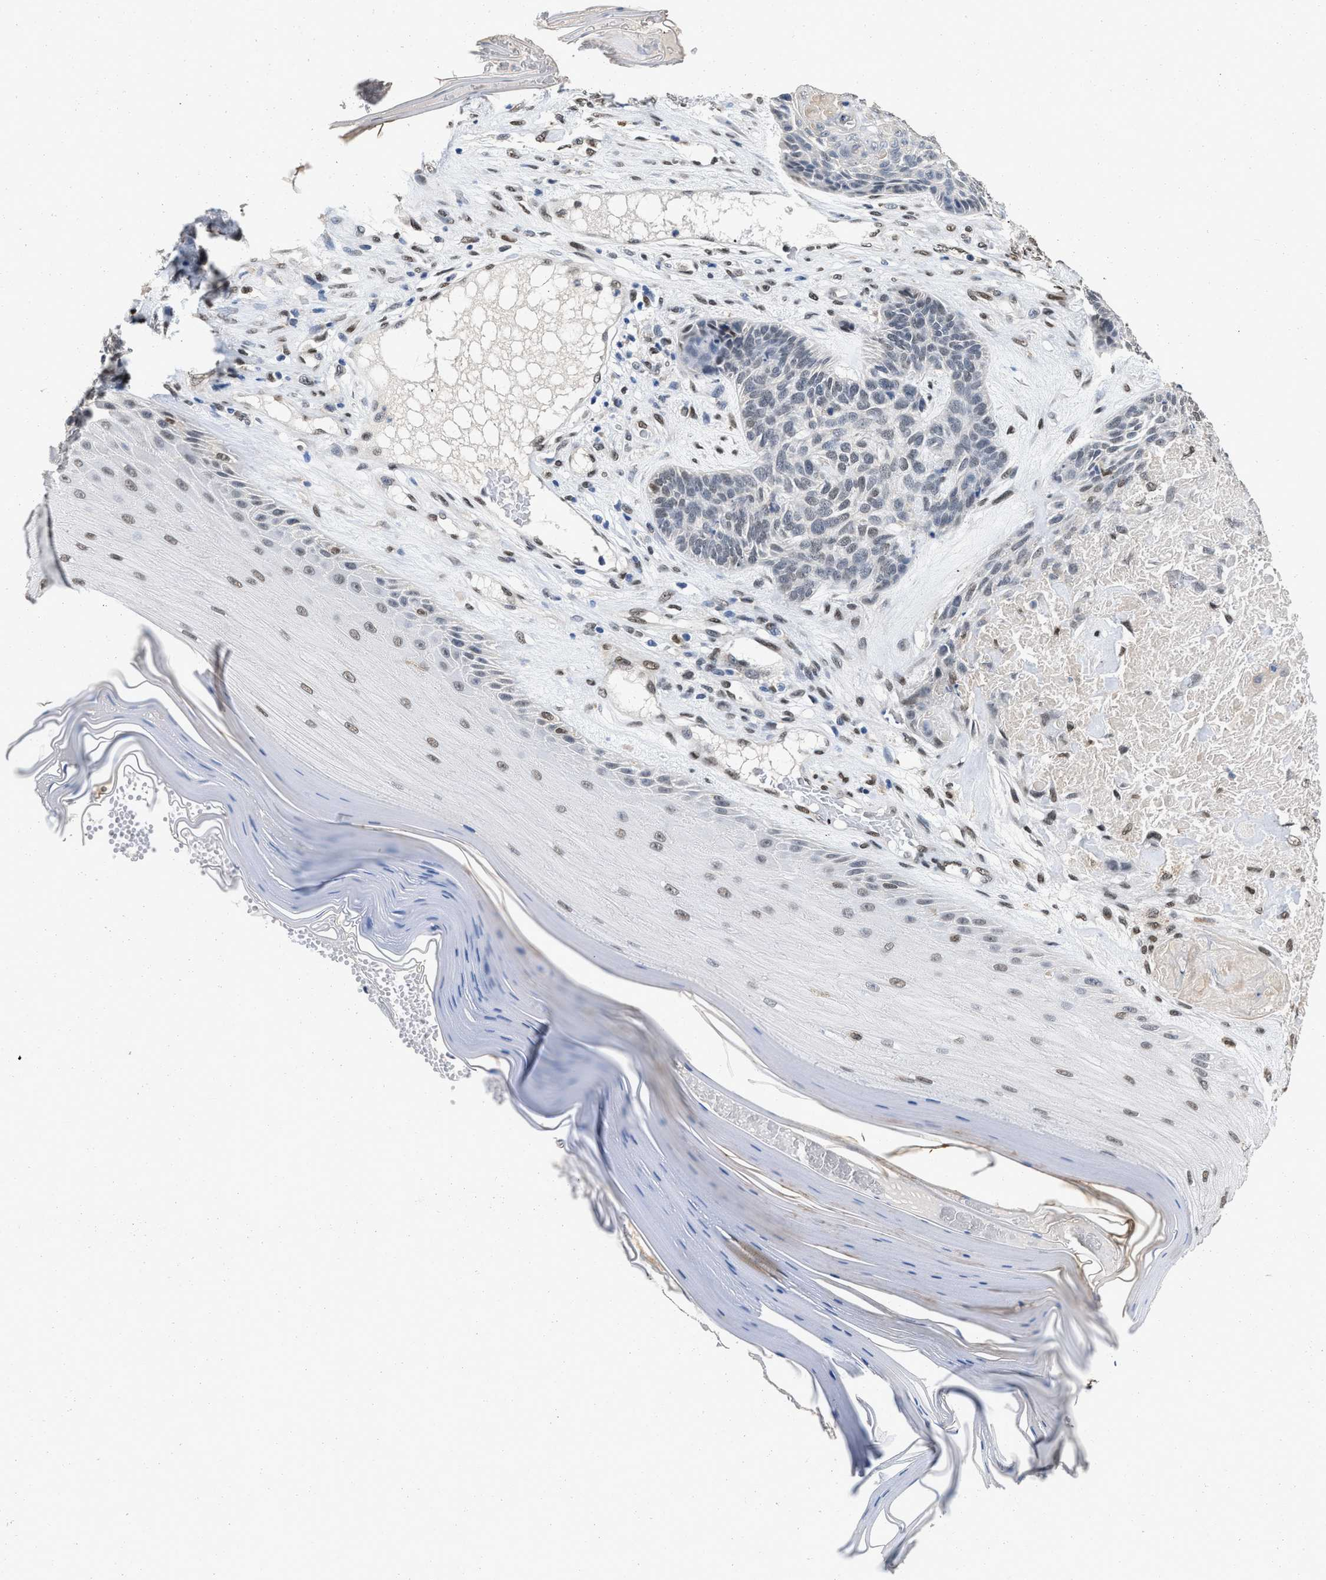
{"staining": {"intensity": "weak", "quantity": "<25%", "location": "nuclear"}, "tissue": "skin cancer", "cell_type": "Tumor cells", "image_type": "cancer", "snomed": [{"axis": "morphology", "description": "Basal cell carcinoma"}, {"axis": "topography", "description": "Skin"}], "caption": "Immunohistochemistry (IHC) image of neoplastic tissue: basal cell carcinoma (skin) stained with DAB demonstrates no significant protein positivity in tumor cells. (DAB immunohistochemistry visualized using brightfield microscopy, high magnification).", "gene": "QKI", "patient": {"sex": "male", "age": 55}}